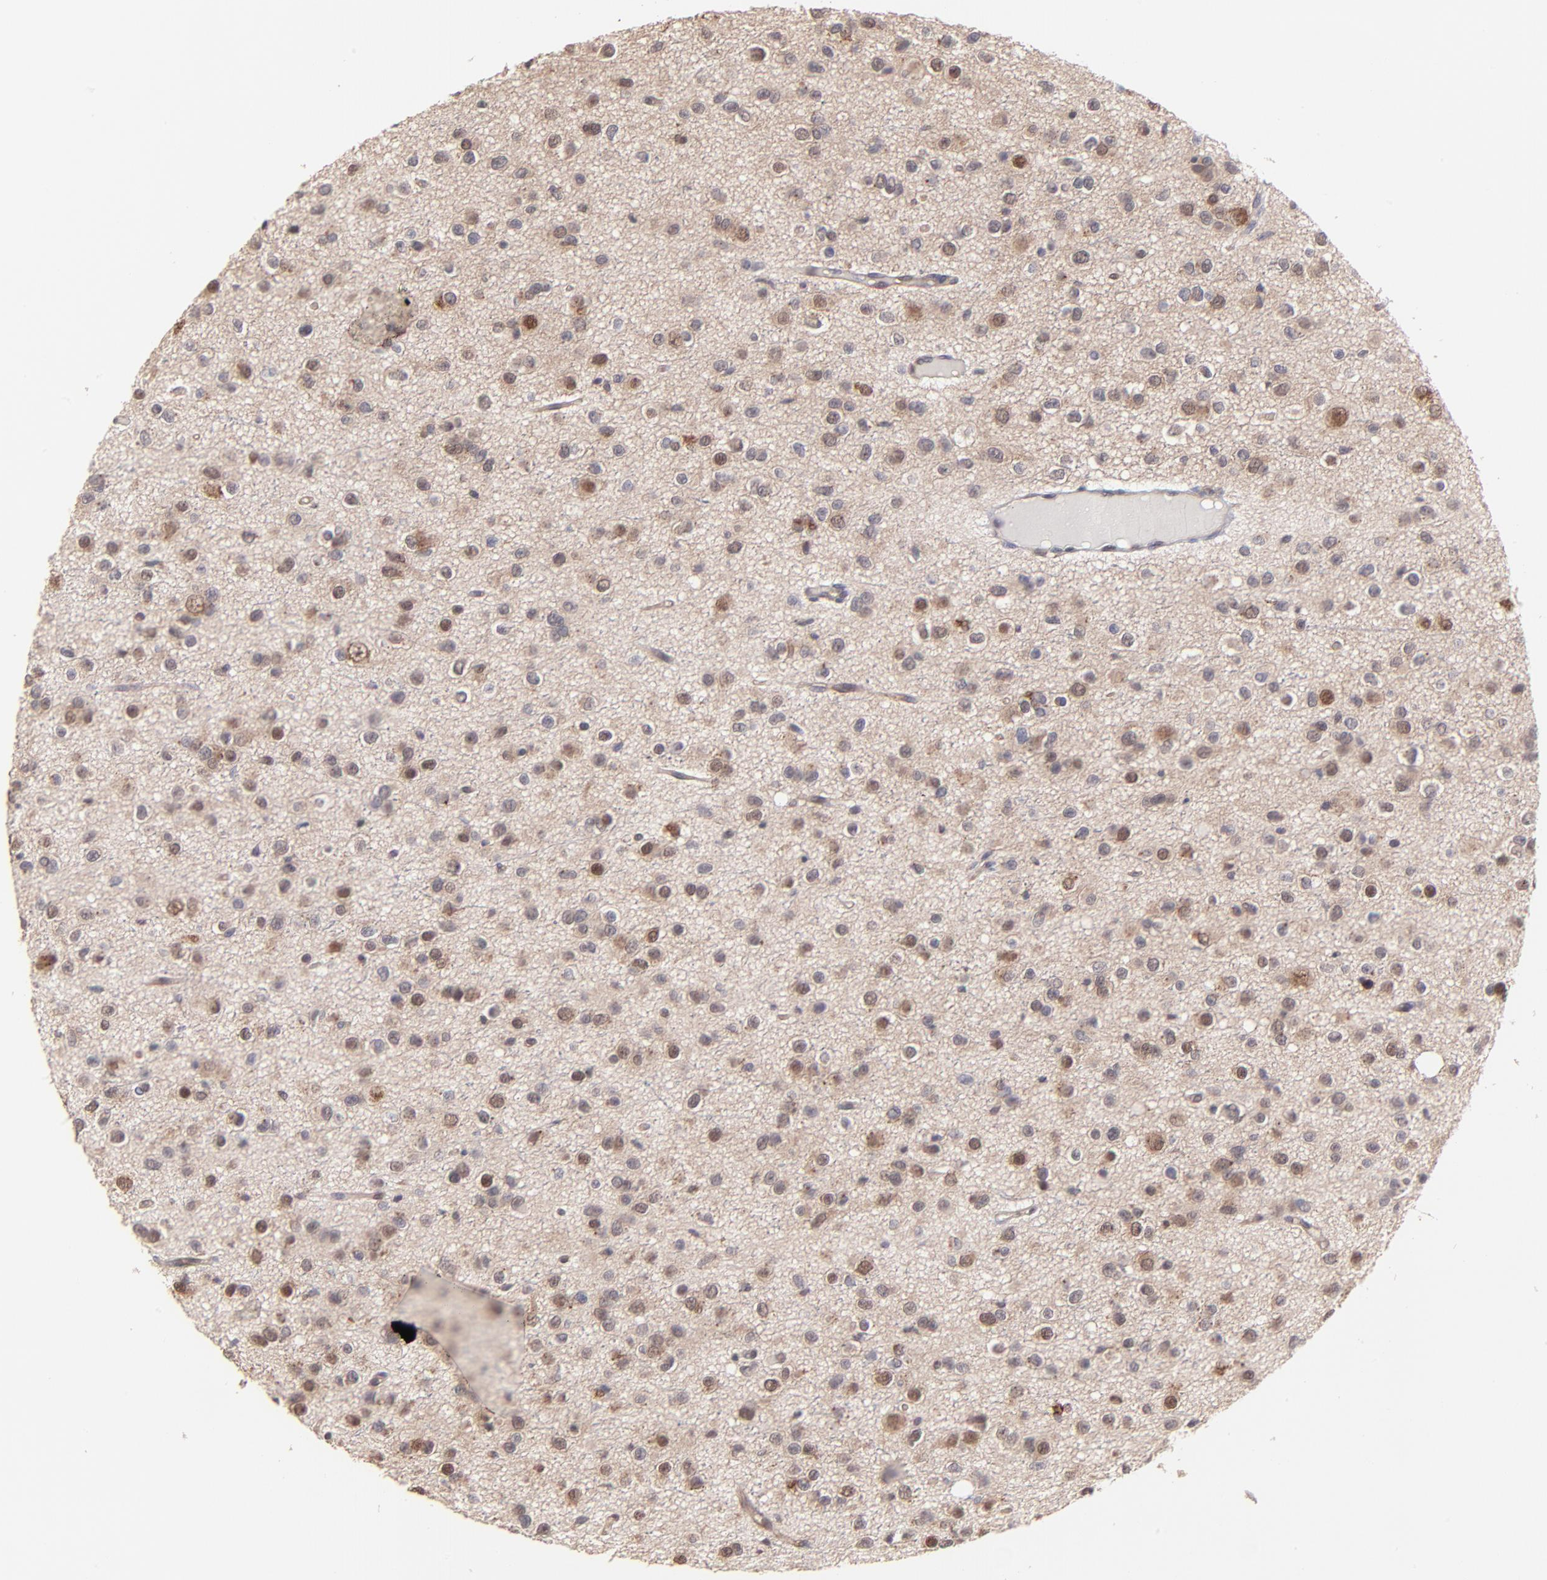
{"staining": {"intensity": "moderate", "quantity": "25%-75%", "location": "cytoplasmic/membranous,nuclear"}, "tissue": "glioma", "cell_type": "Tumor cells", "image_type": "cancer", "snomed": [{"axis": "morphology", "description": "Glioma, malignant, Low grade"}, {"axis": "topography", "description": "Brain"}], "caption": "IHC of human glioma demonstrates medium levels of moderate cytoplasmic/membranous and nuclear positivity in approximately 25%-75% of tumor cells.", "gene": "PSMA6", "patient": {"sex": "male", "age": 42}}